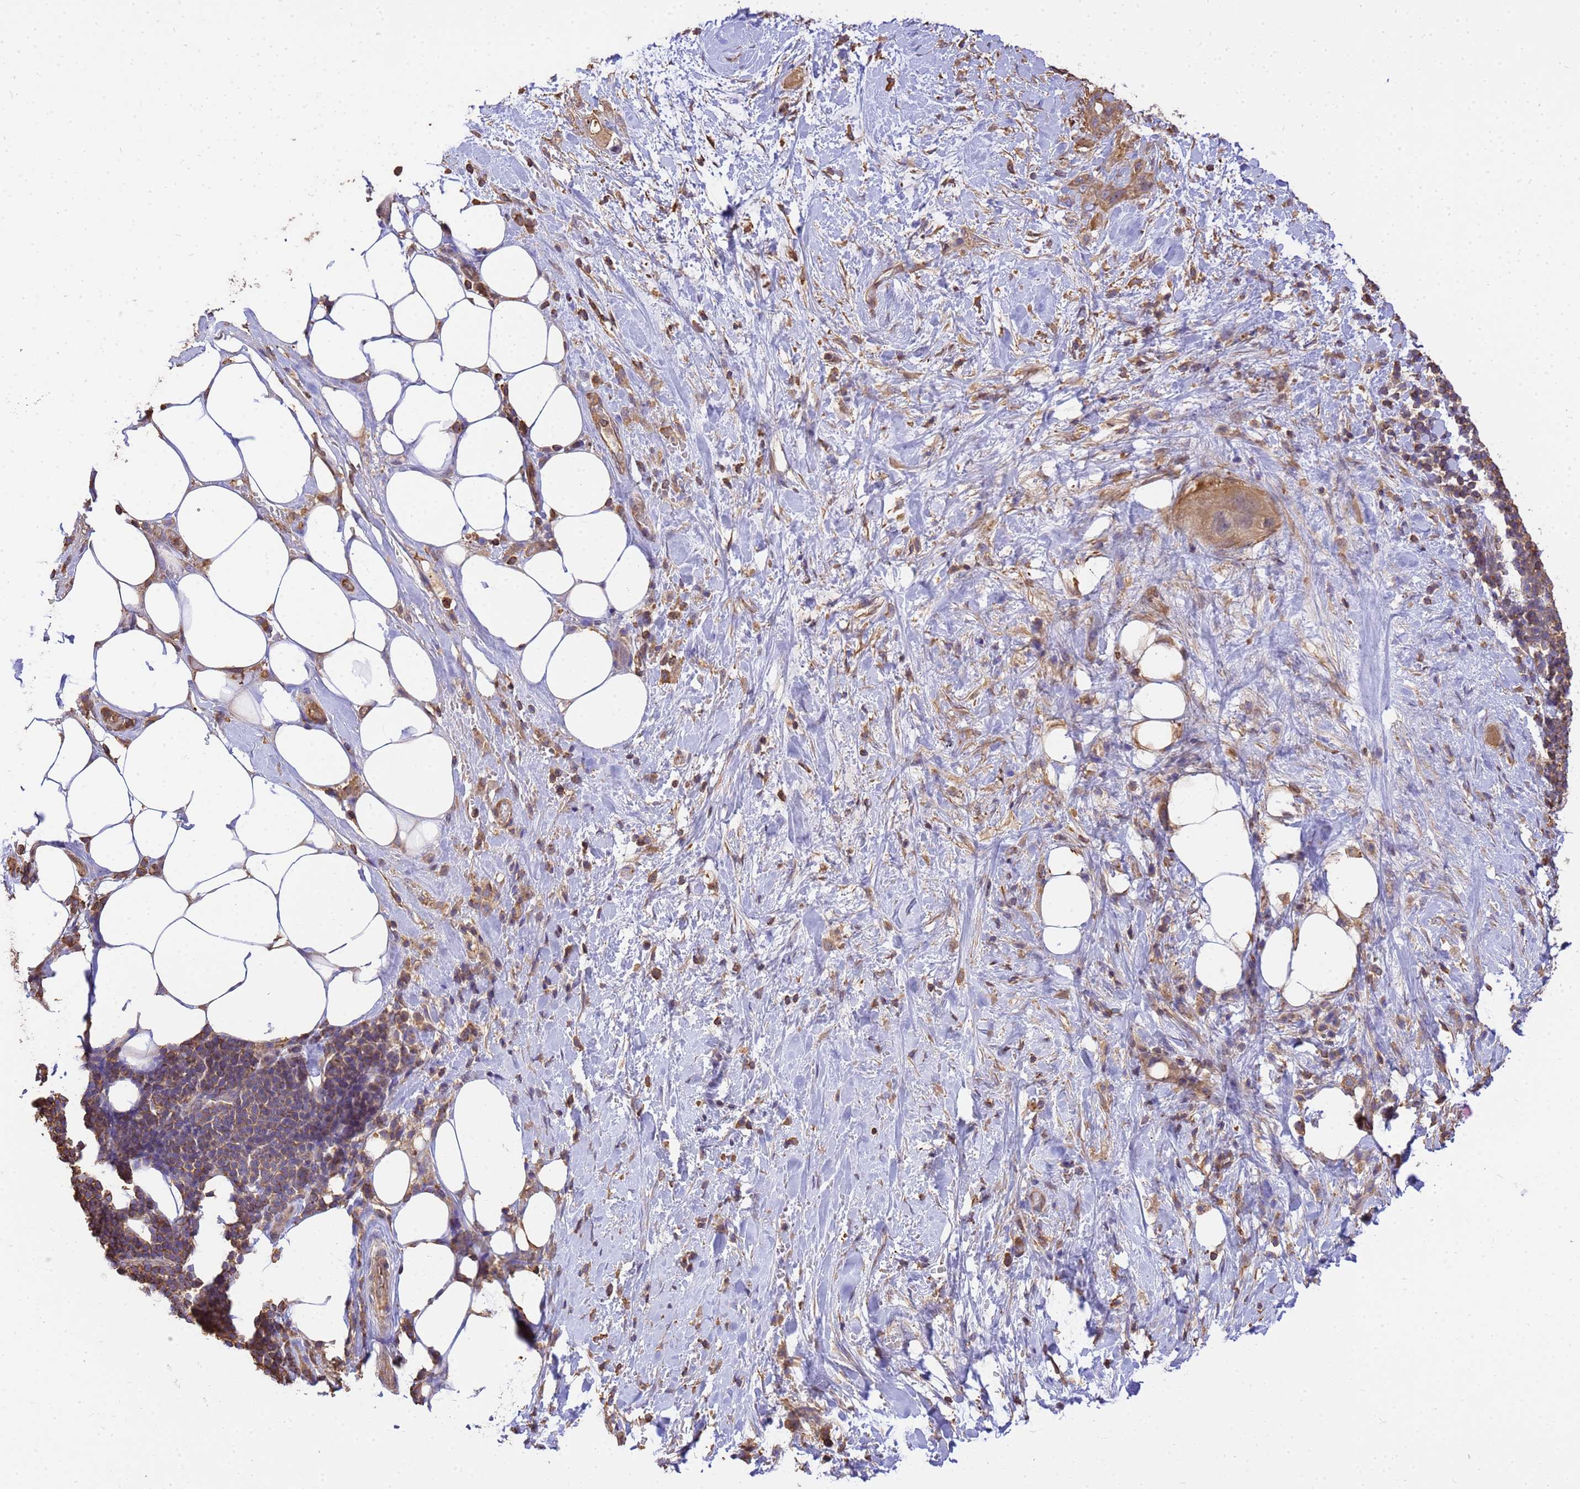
{"staining": {"intensity": "moderate", "quantity": "<25%", "location": "cytoplasmic/membranous"}, "tissue": "pancreatic cancer", "cell_type": "Tumor cells", "image_type": "cancer", "snomed": [{"axis": "morphology", "description": "Adenocarcinoma, NOS"}, {"axis": "topography", "description": "Pancreas"}], "caption": "Adenocarcinoma (pancreatic) stained with a brown dye demonstrates moderate cytoplasmic/membranous positive positivity in about <25% of tumor cells.", "gene": "WDR64", "patient": {"sex": "male", "age": 44}}